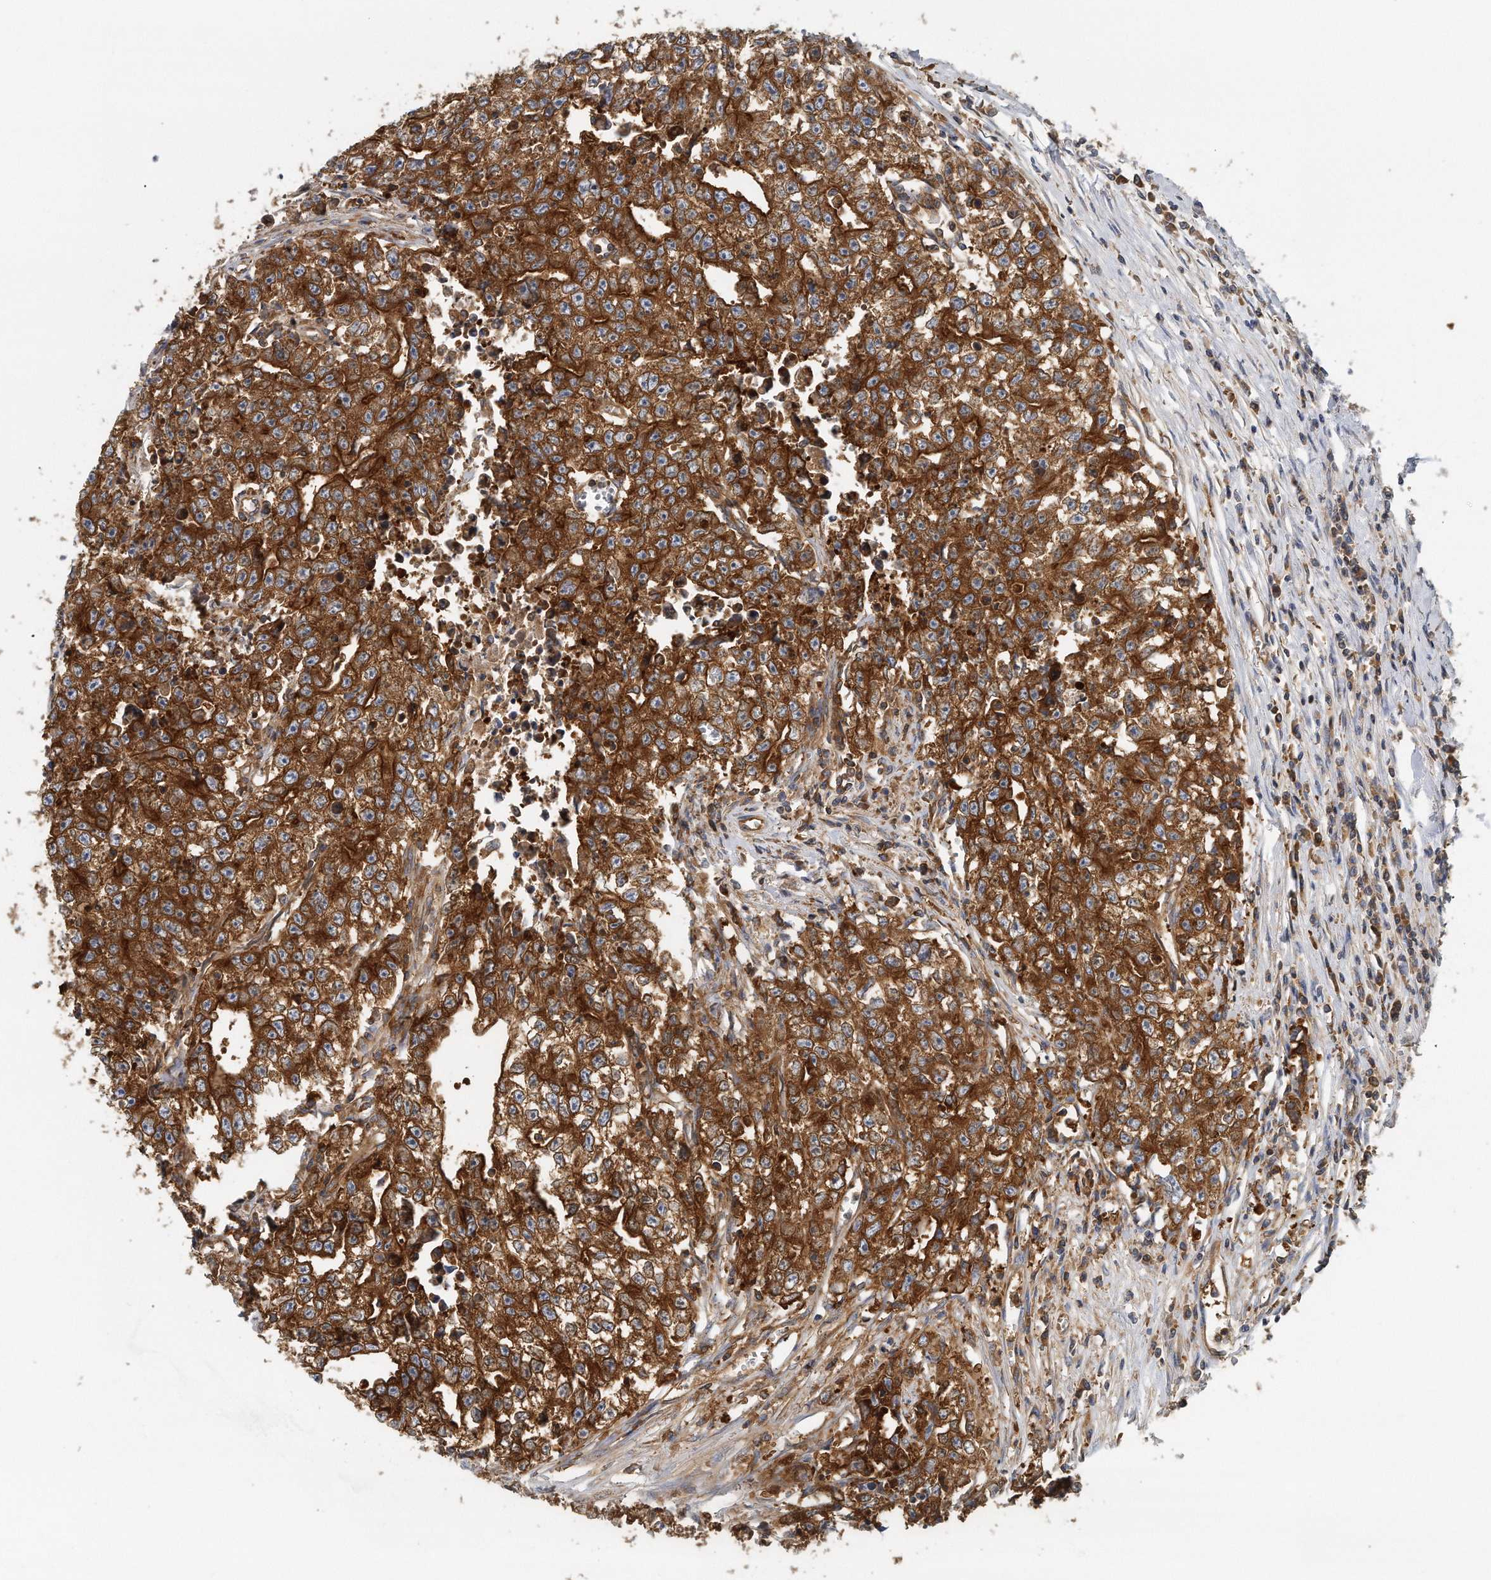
{"staining": {"intensity": "strong", "quantity": ">75%", "location": "cytoplasmic/membranous"}, "tissue": "testis cancer", "cell_type": "Tumor cells", "image_type": "cancer", "snomed": [{"axis": "morphology", "description": "Seminoma, NOS"}, {"axis": "morphology", "description": "Carcinoma, Embryonal, NOS"}, {"axis": "topography", "description": "Testis"}], "caption": "Strong cytoplasmic/membranous staining for a protein is present in about >75% of tumor cells of embryonal carcinoma (testis) using immunohistochemistry.", "gene": "EIF3I", "patient": {"sex": "male", "age": 43}}